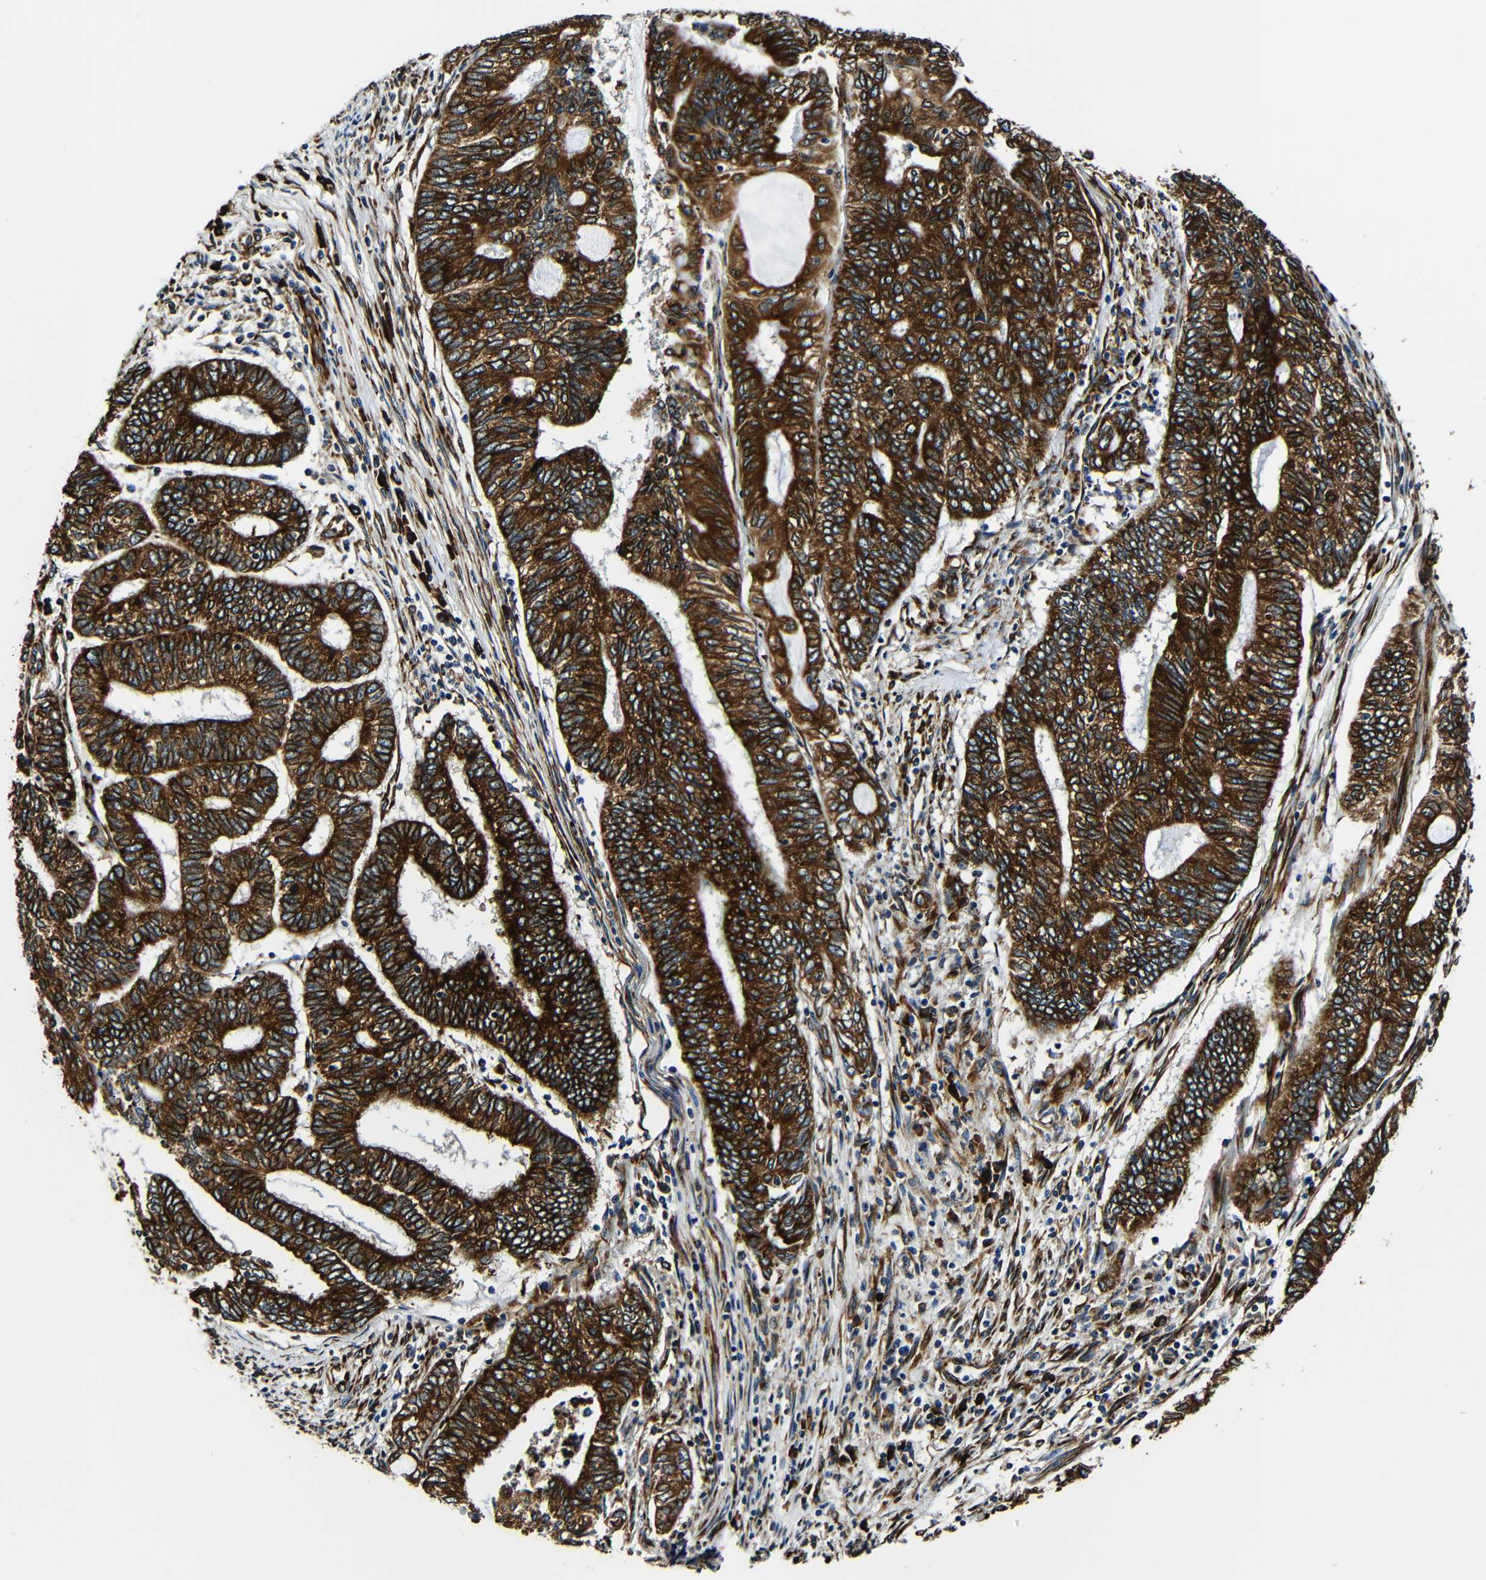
{"staining": {"intensity": "strong", "quantity": ">75%", "location": "cytoplasmic/membranous"}, "tissue": "endometrial cancer", "cell_type": "Tumor cells", "image_type": "cancer", "snomed": [{"axis": "morphology", "description": "Adenocarcinoma, NOS"}, {"axis": "topography", "description": "Uterus"}, {"axis": "topography", "description": "Endometrium"}], "caption": "DAB (3,3'-diaminobenzidine) immunohistochemical staining of adenocarcinoma (endometrial) demonstrates strong cytoplasmic/membranous protein expression in approximately >75% of tumor cells.", "gene": "RRBP1", "patient": {"sex": "female", "age": 70}}